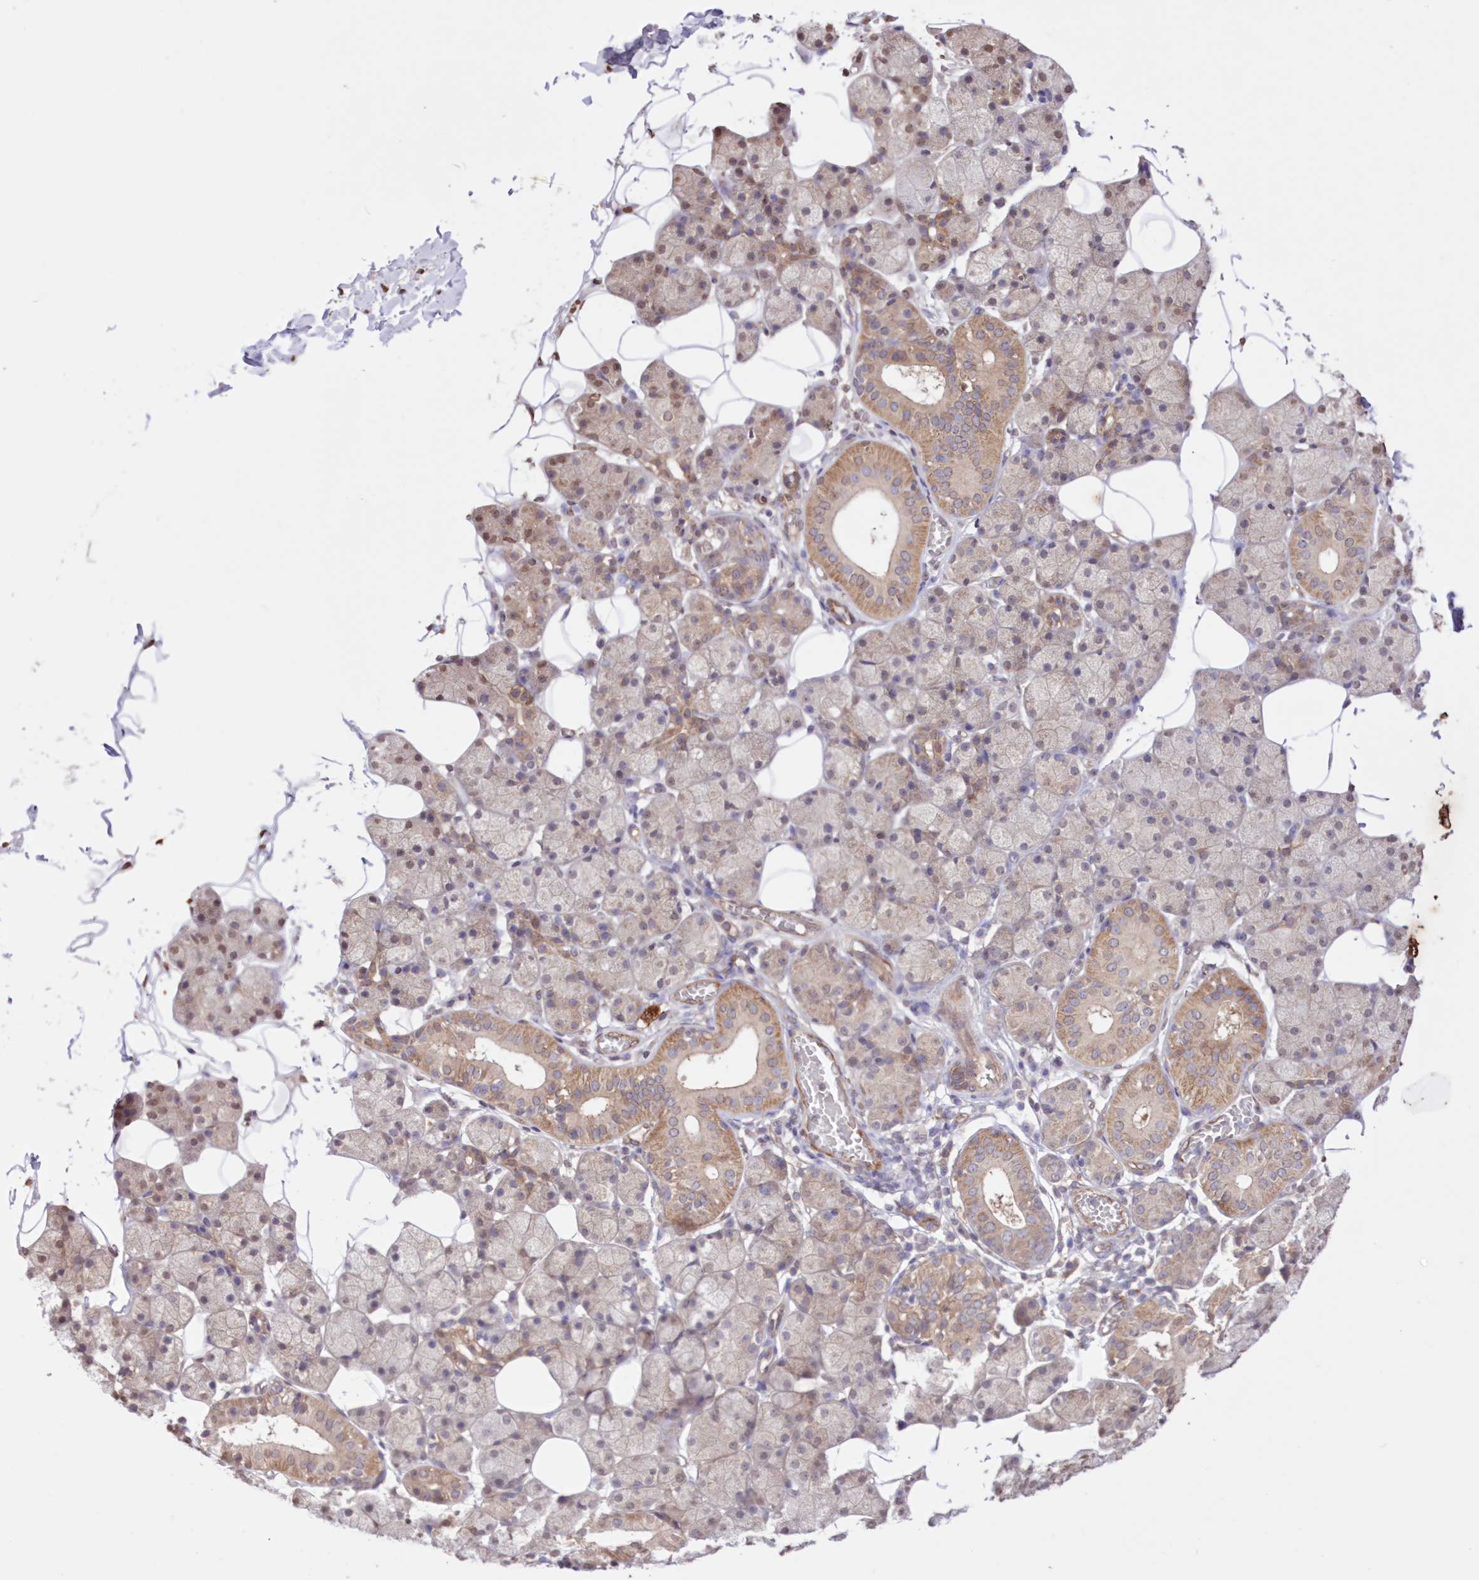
{"staining": {"intensity": "moderate", "quantity": "25%-75%", "location": "cytoplasmic/membranous,nuclear"}, "tissue": "salivary gland", "cell_type": "Glandular cells", "image_type": "normal", "snomed": [{"axis": "morphology", "description": "Normal tissue, NOS"}, {"axis": "topography", "description": "Salivary gland"}], "caption": "IHC (DAB (3,3'-diaminobenzidine)) staining of normal human salivary gland shows moderate cytoplasmic/membranous,nuclear protein positivity in about 25%-75% of glandular cells.", "gene": "FCHO2", "patient": {"sex": "female", "age": 33}}